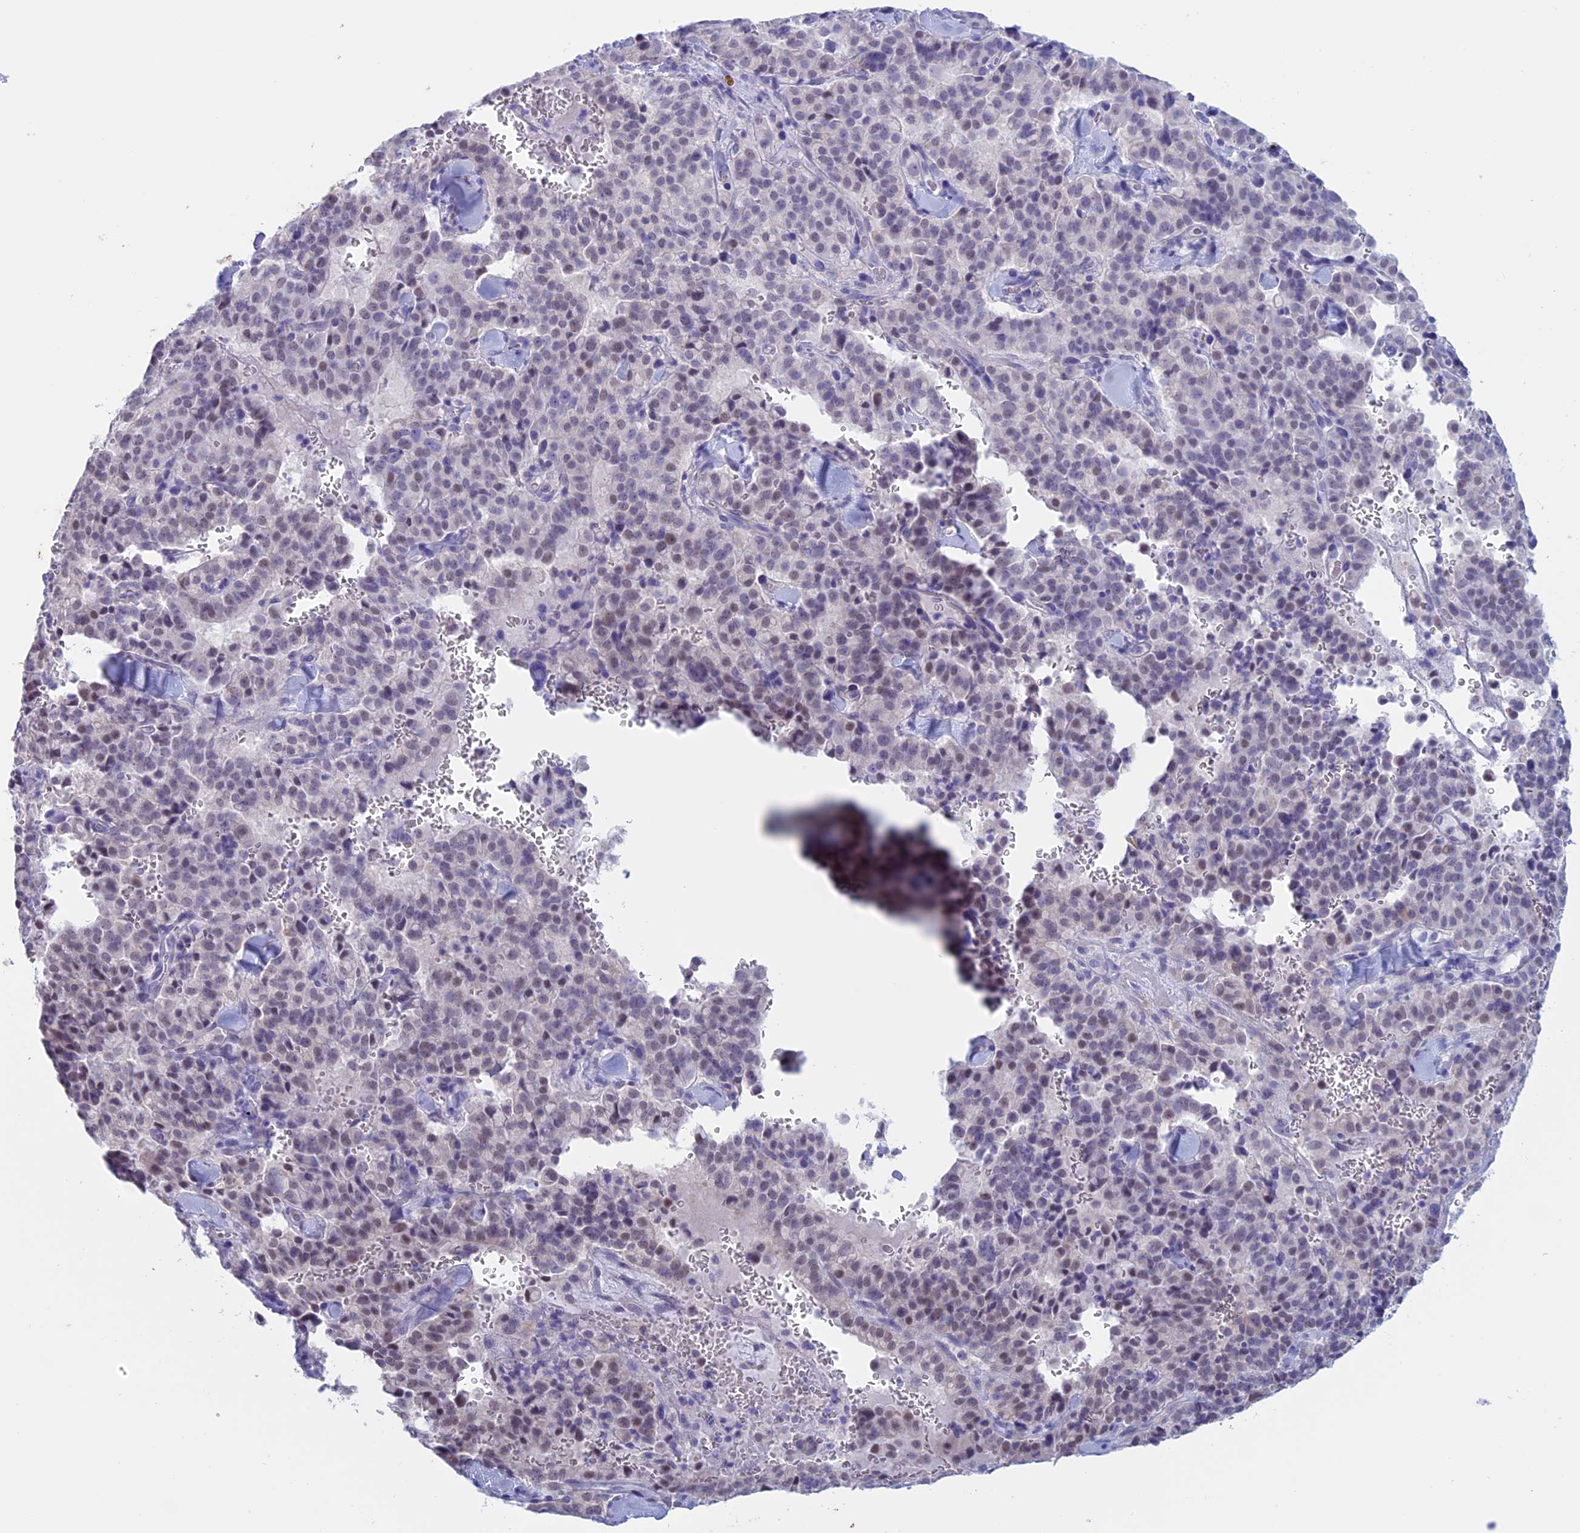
{"staining": {"intensity": "weak", "quantity": "<25%", "location": "nuclear"}, "tissue": "pancreatic cancer", "cell_type": "Tumor cells", "image_type": "cancer", "snomed": [{"axis": "morphology", "description": "Adenocarcinoma, NOS"}, {"axis": "topography", "description": "Pancreas"}], "caption": "Micrograph shows no protein positivity in tumor cells of pancreatic adenocarcinoma tissue. Brightfield microscopy of IHC stained with DAB (3,3'-diaminobenzidine) (brown) and hematoxylin (blue), captured at high magnification.", "gene": "LHFPL2", "patient": {"sex": "male", "age": 65}}